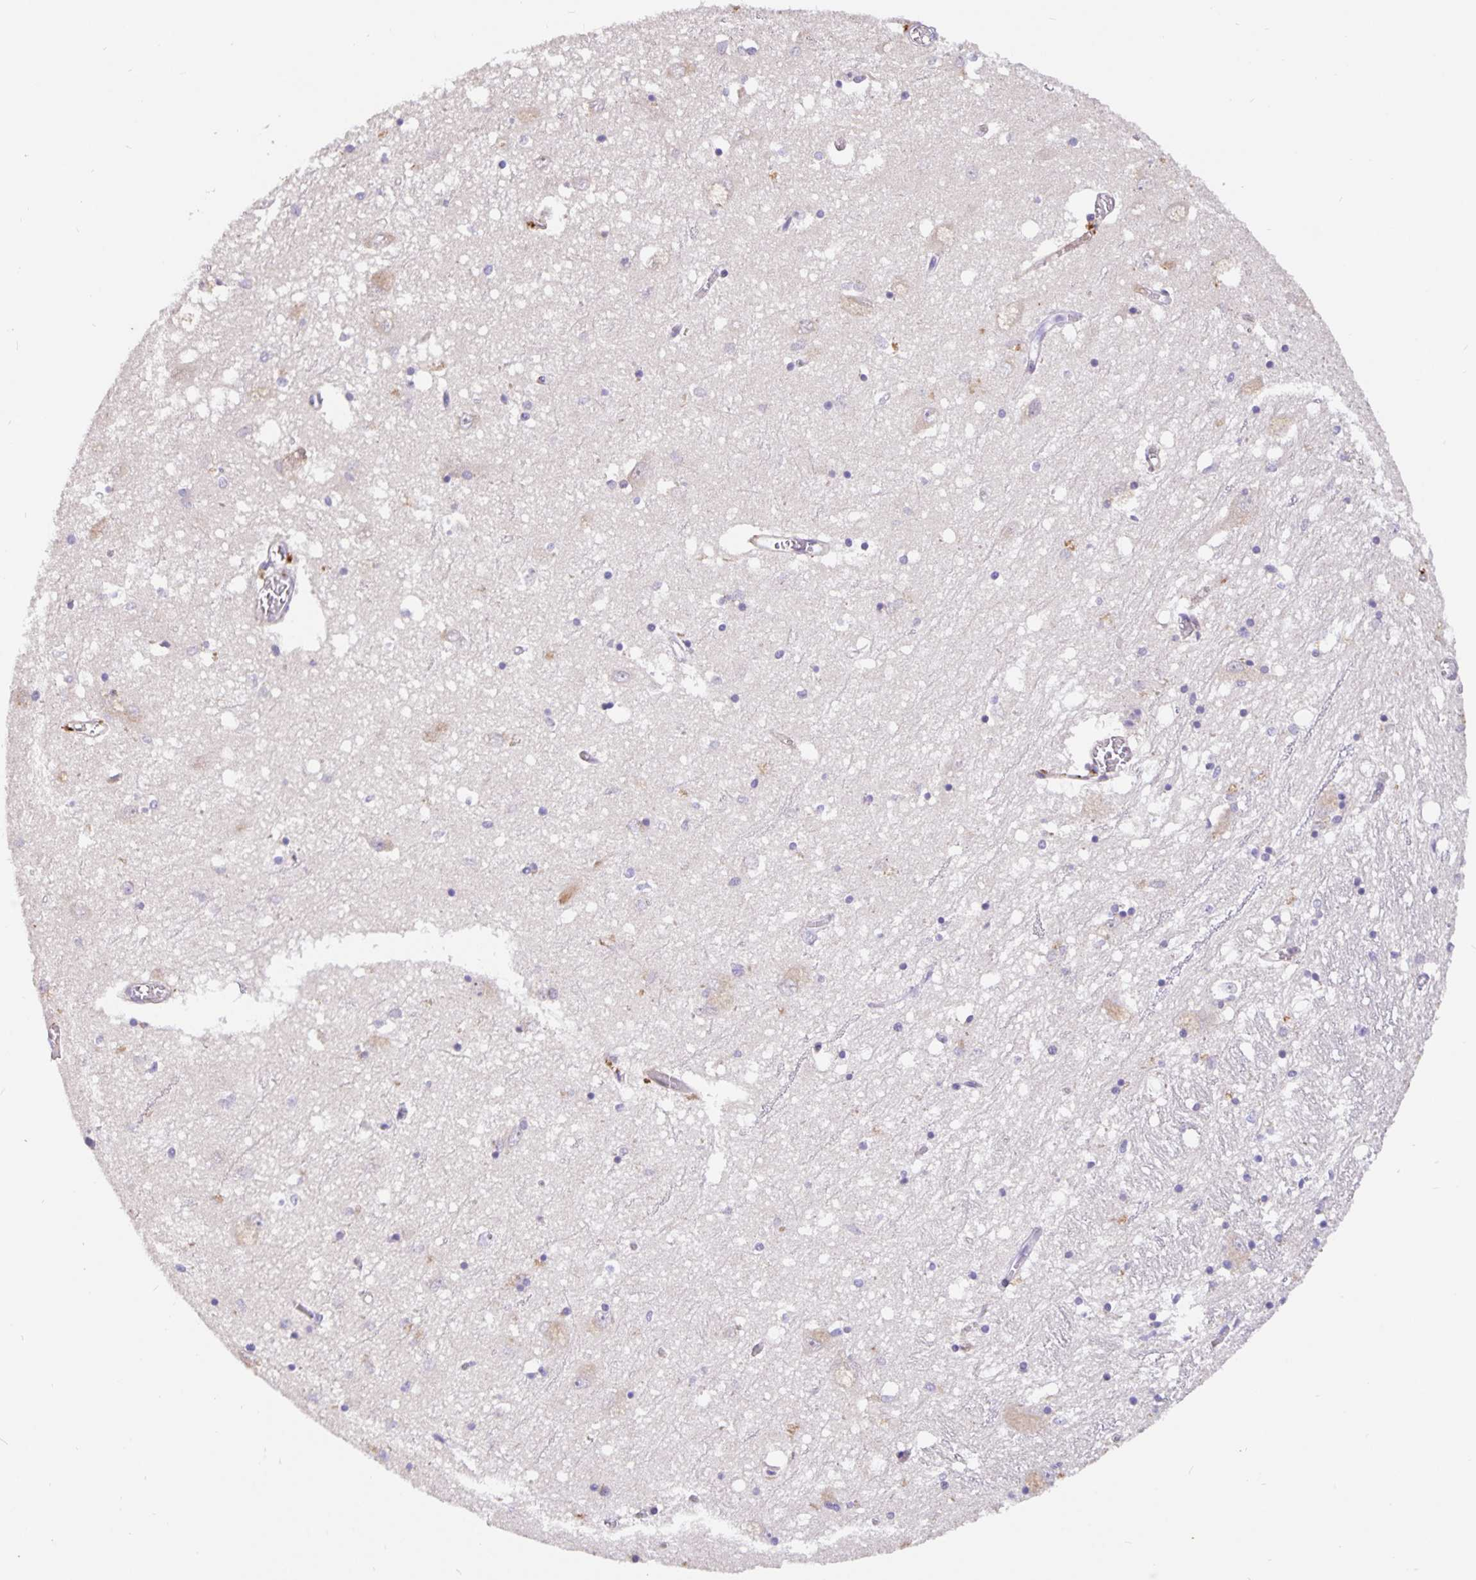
{"staining": {"intensity": "negative", "quantity": "none", "location": "none"}, "tissue": "caudate", "cell_type": "Glial cells", "image_type": "normal", "snomed": [{"axis": "morphology", "description": "Normal tissue, NOS"}, {"axis": "topography", "description": "Lateral ventricle wall"}], "caption": "The image shows no staining of glial cells in unremarkable caudate.", "gene": "EML6", "patient": {"sex": "male", "age": 70}}